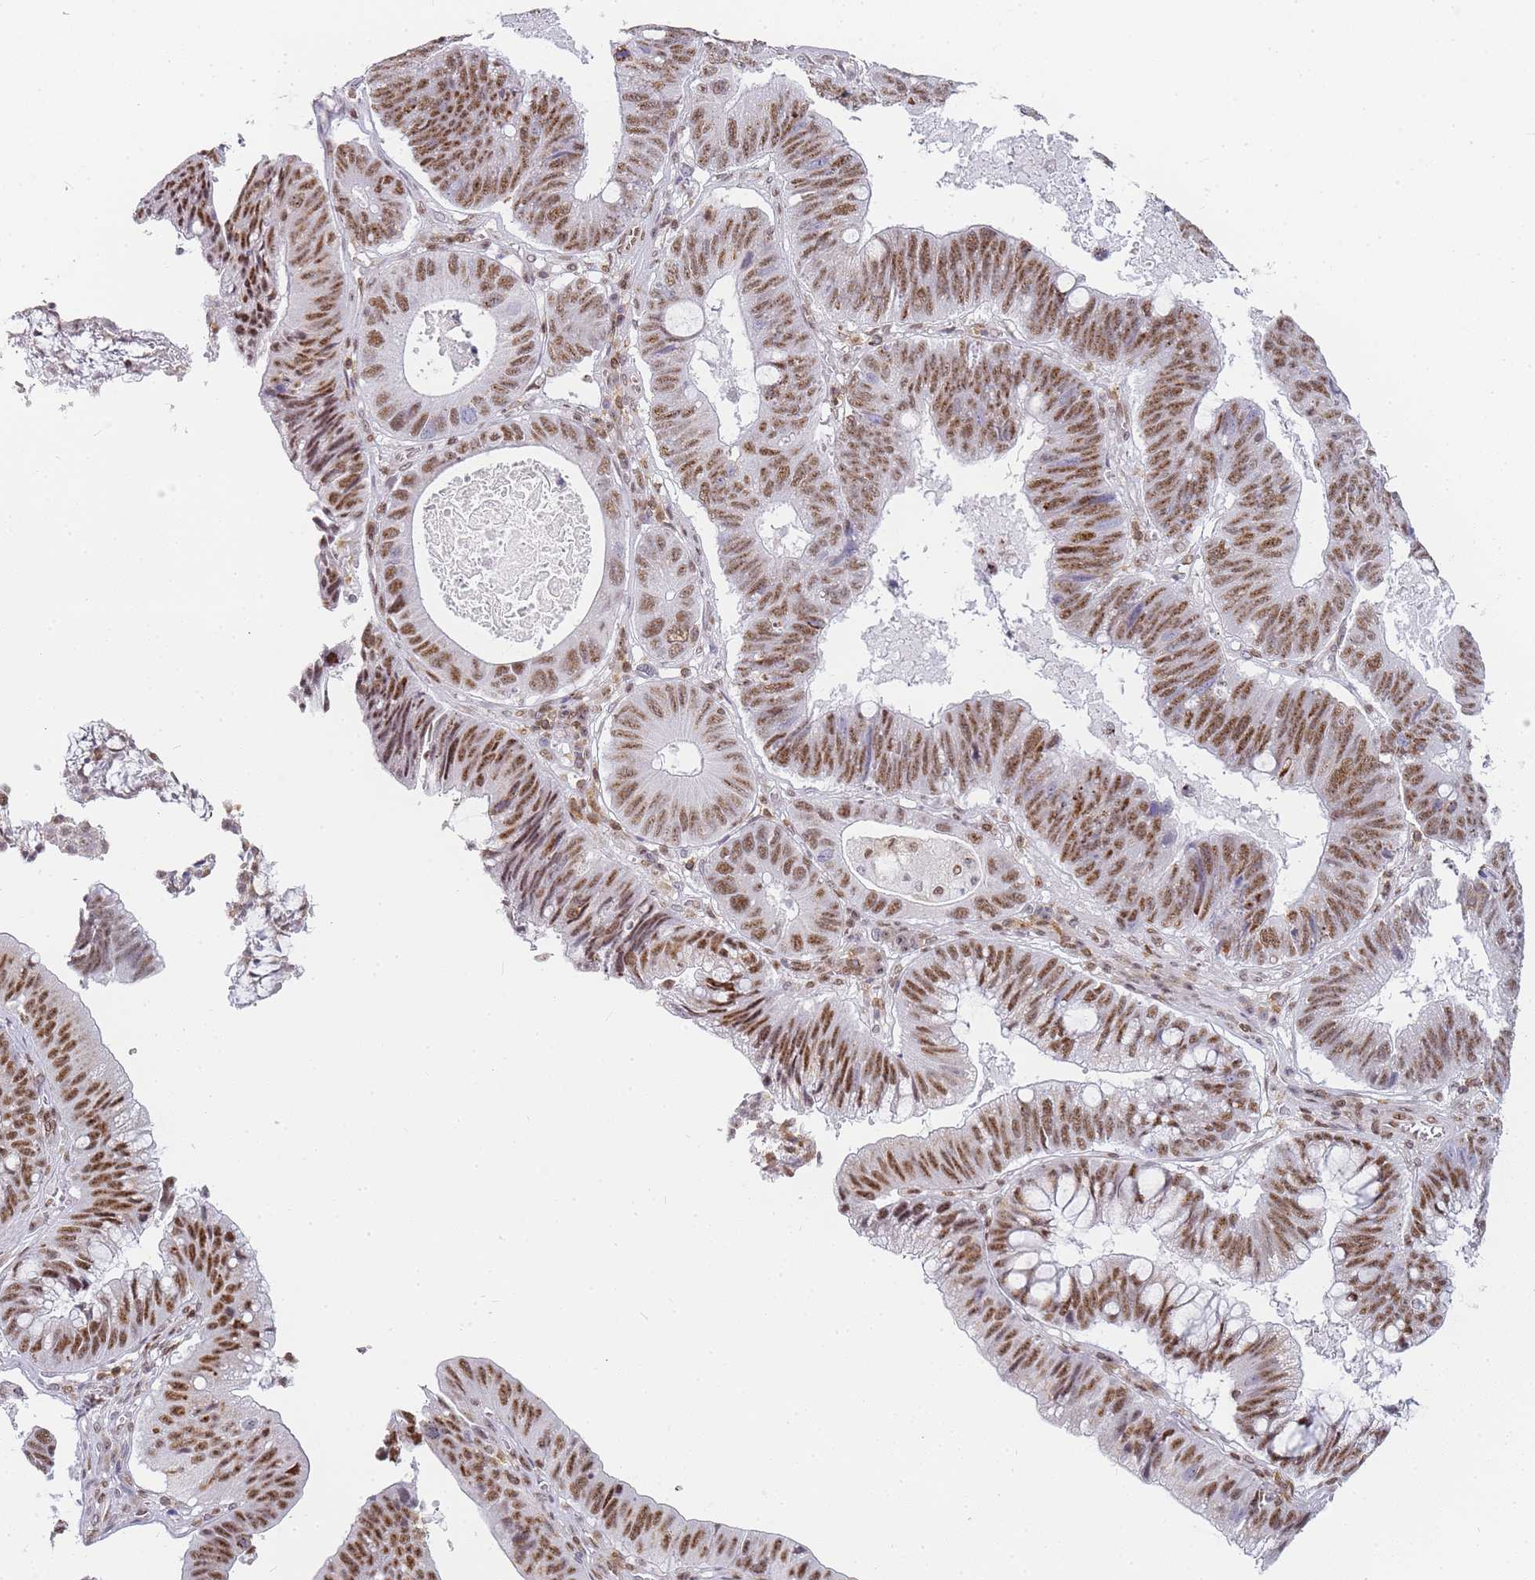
{"staining": {"intensity": "moderate", "quantity": ">75%", "location": "nuclear"}, "tissue": "stomach cancer", "cell_type": "Tumor cells", "image_type": "cancer", "snomed": [{"axis": "morphology", "description": "Adenocarcinoma, NOS"}, {"axis": "topography", "description": "Stomach"}], "caption": "IHC (DAB) staining of human adenocarcinoma (stomach) displays moderate nuclear protein positivity in about >75% of tumor cells.", "gene": "JAKMIP1", "patient": {"sex": "male", "age": 59}}